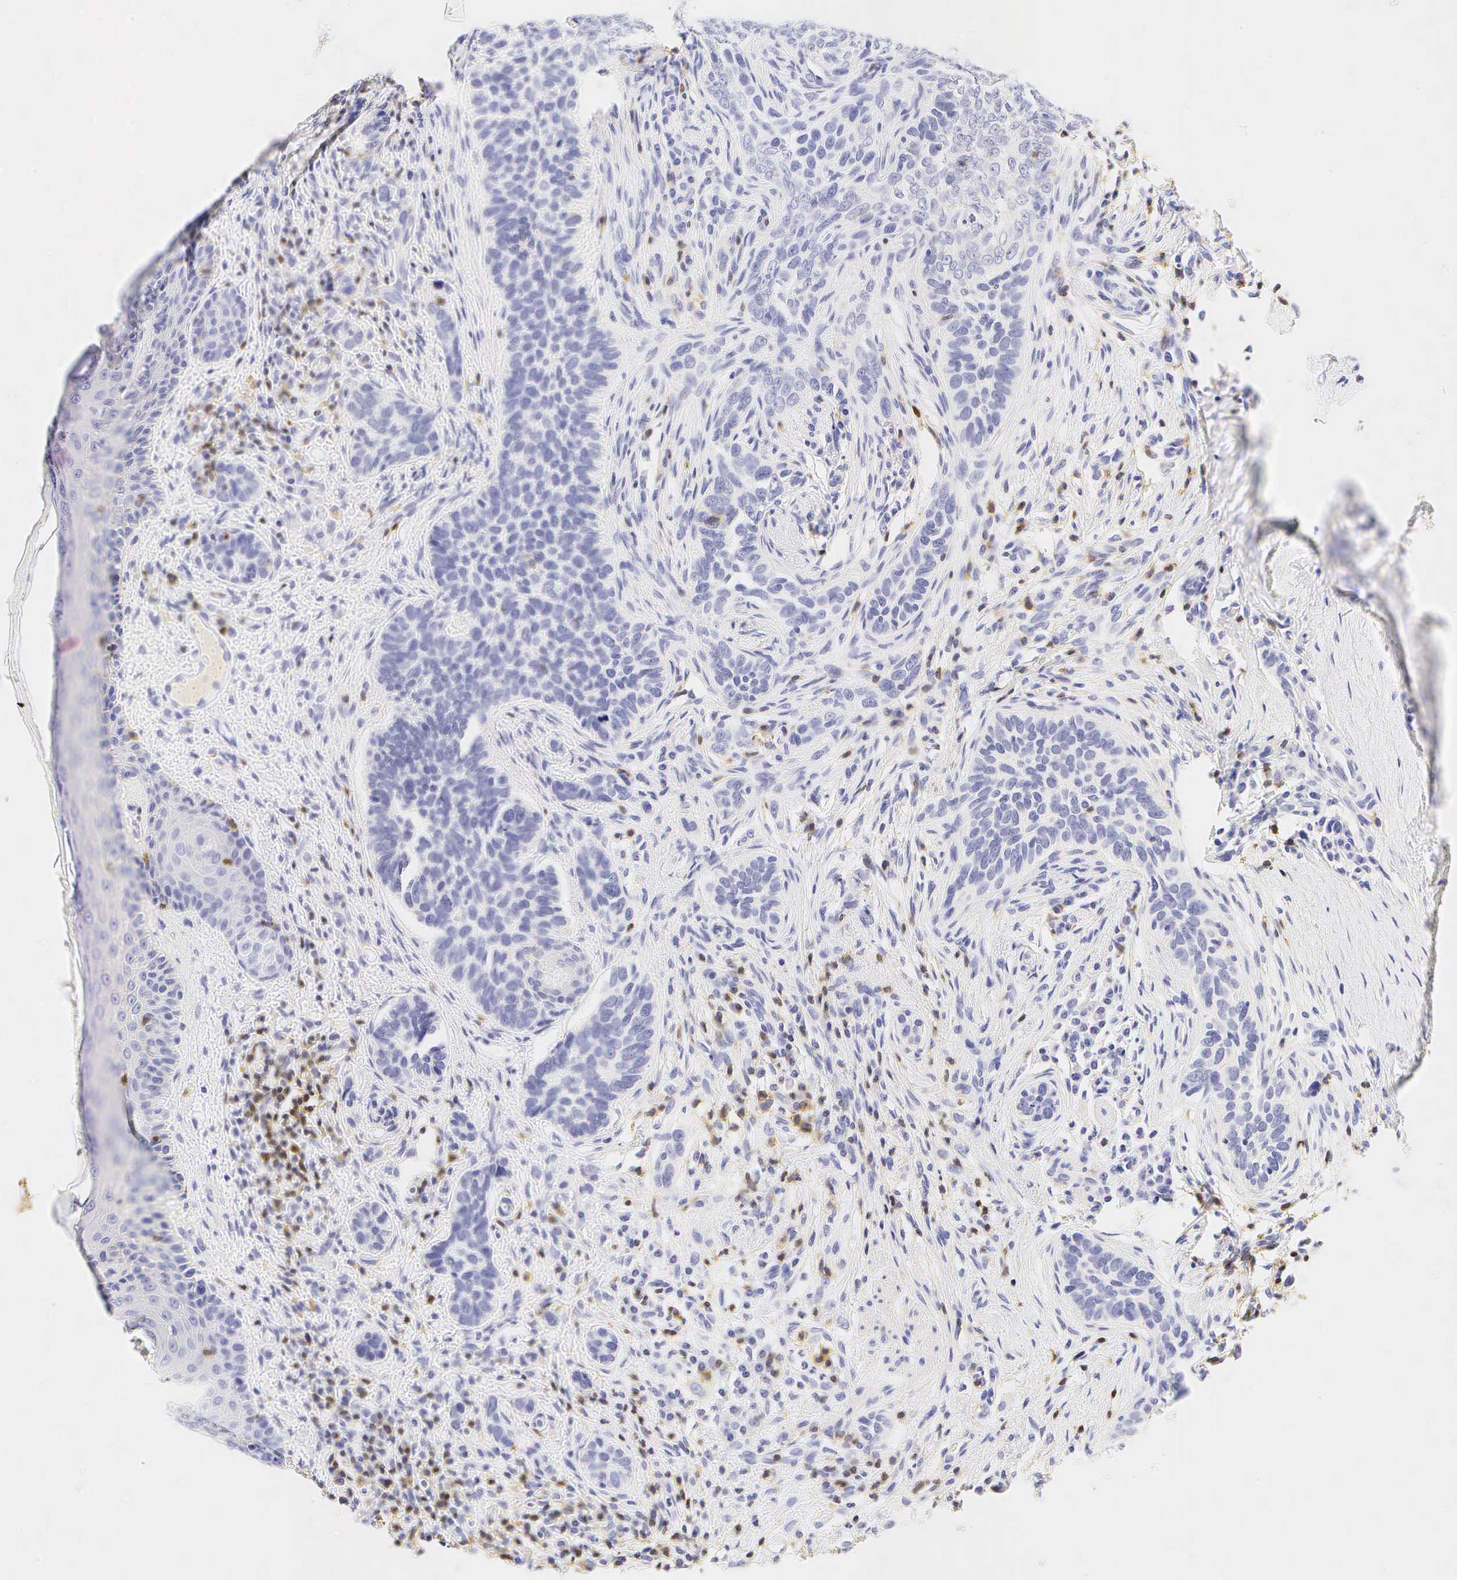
{"staining": {"intensity": "negative", "quantity": "none", "location": "none"}, "tissue": "skin cancer", "cell_type": "Tumor cells", "image_type": "cancer", "snomed": [{"axis": "morphology", "description": "Basal cell carcinoma"}, {"axis": "topography", "description": "Skin"}], "caption": "Skin cancer (basal cell carcinoma) was stained to show a protein in brown. There is no significant positivity in tumor cells.", "gene": "CD3E", "patient": {"sex": "male", "age": 89}}